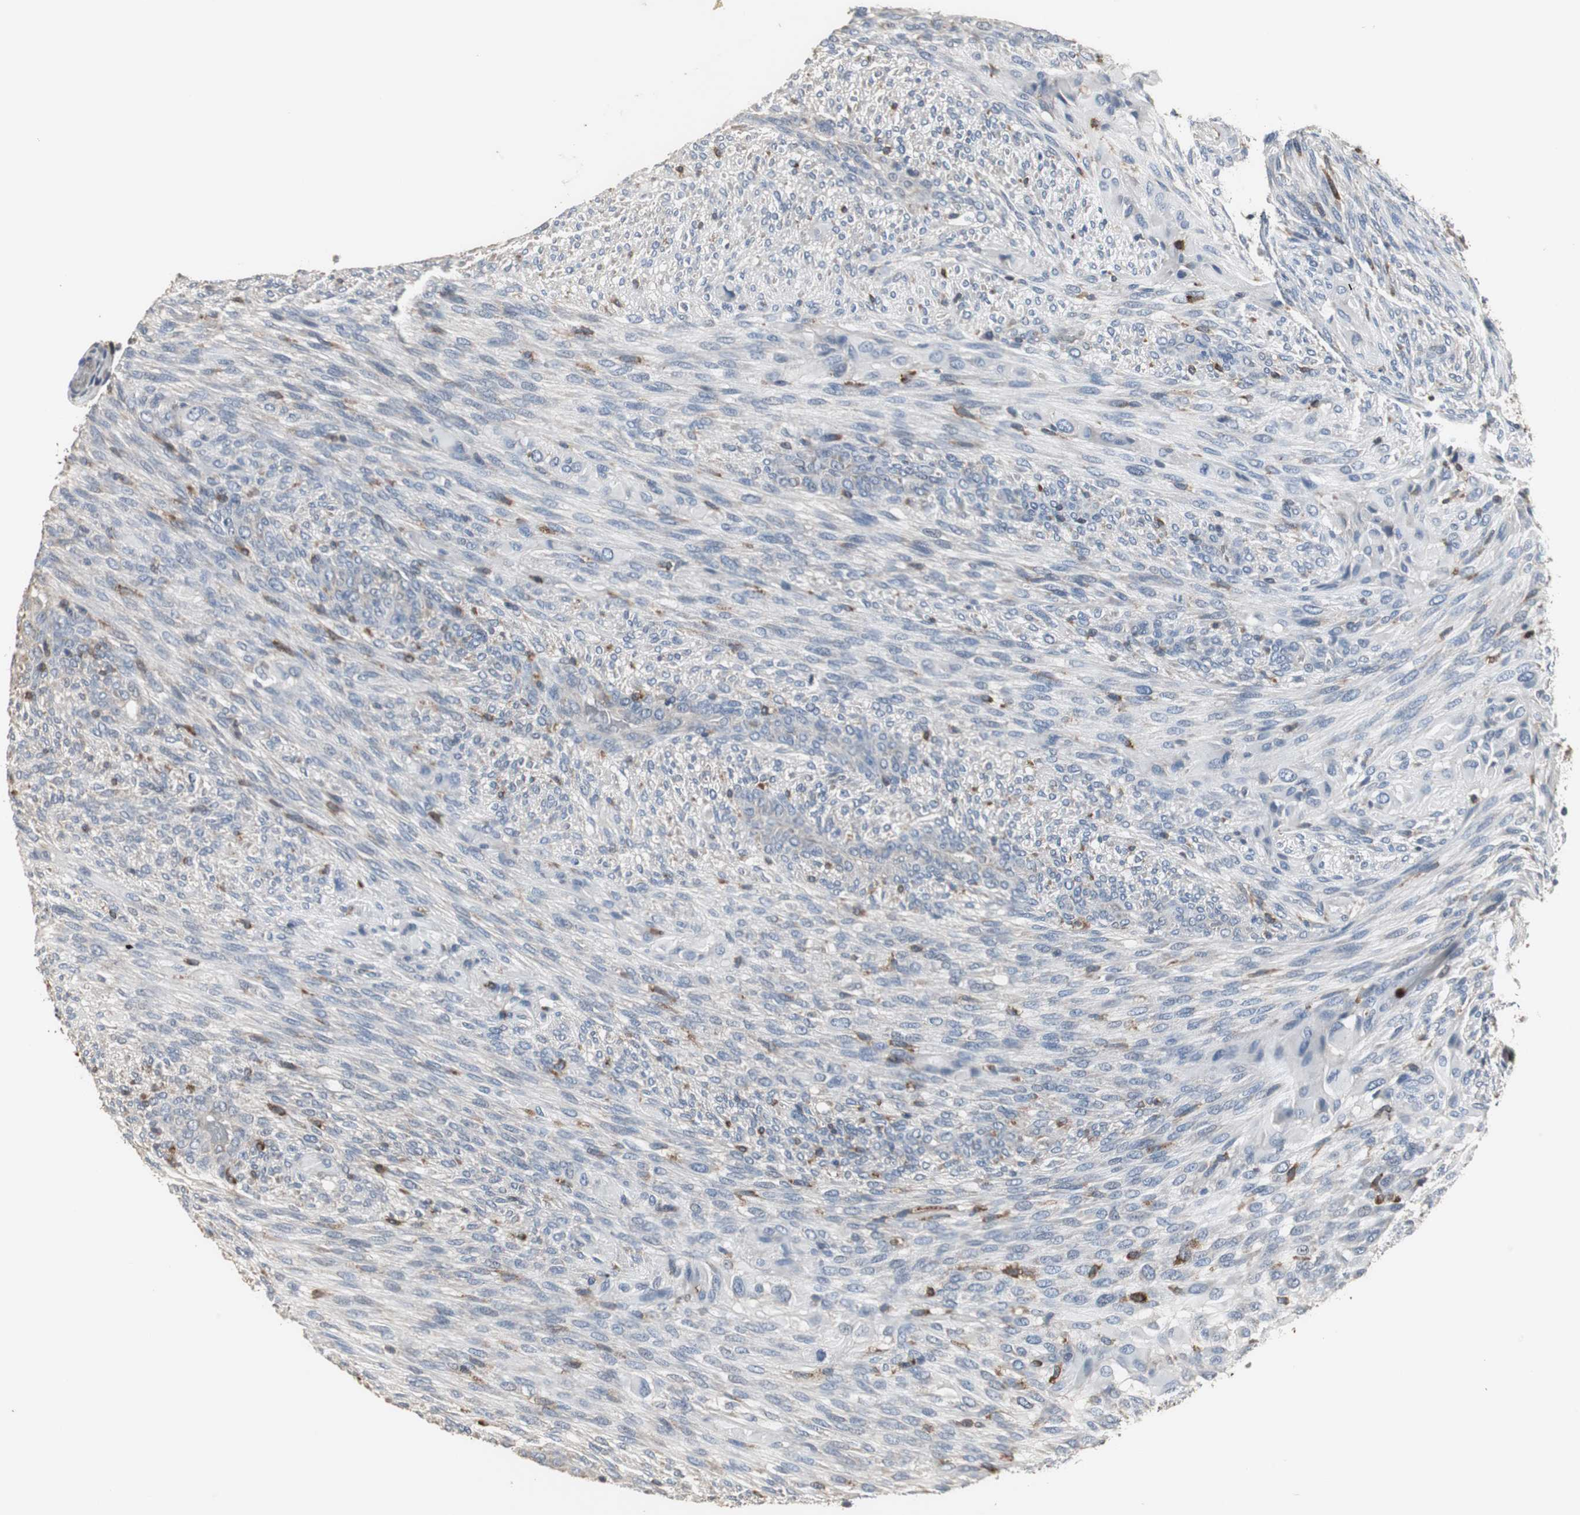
{"staining": {"intensity": "moderate", "quantity": "<25%", "location": "cytoplasmic/membranous"}, "tissue": "glioma", "cell_type": "Tumor cells", "image_type": "cancer", "snomed": [{"axis": "morphology", "description": "Glioma, malignant, High grade"}, {"axis": "topography", "description": "Cerebral cortex"}], "caption": "Protein expression analysis of high-grade glioma (malignant) shows moderate cytoplasmic/membranous expression in approximately <25% of tumor cells.", "gene": "NCF2", "patient": {"sex": "female", "age": 55}}